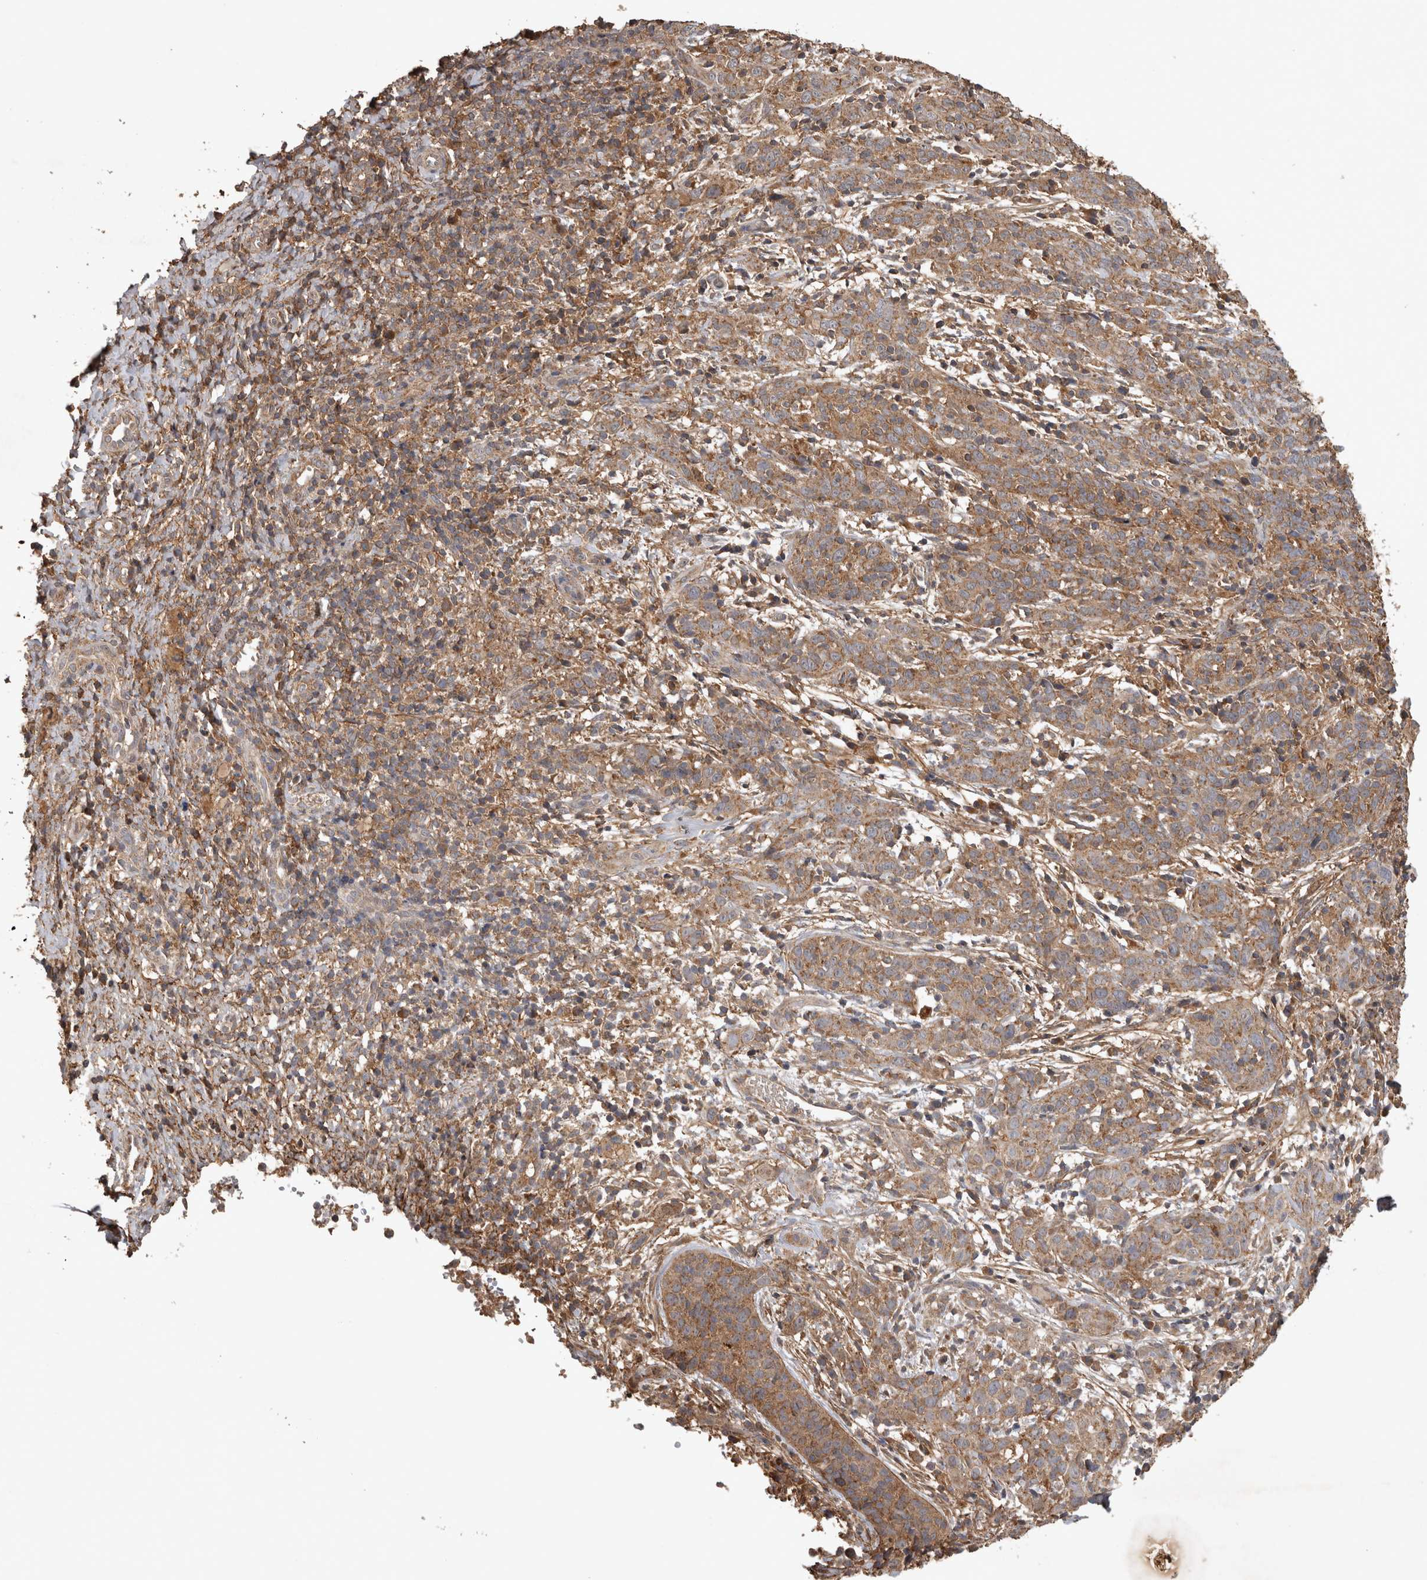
{"staining": {"intensity": "moderate", "quantity": ">75%", "location": "cytoplasmic/membranous"}, "tissue": "cervical cancer", "cell_type": "Tumor cells", "image_type": "cancer", "snomed": [{"axis": "morphology", "description": "Squamous cell carcinoma, NOS"}, {"axis": "topography", "description": "Cervix"}], "caption": "This image reveals immunohistochemistry (IHC) staining of cervical squamous cell carcinoma, with medium moderate cytoplasmic/membranous expression in approximately >75% of tumor cells.", "gene": "TRMT61B", "patient": {"sex": "female", "age": 46}}